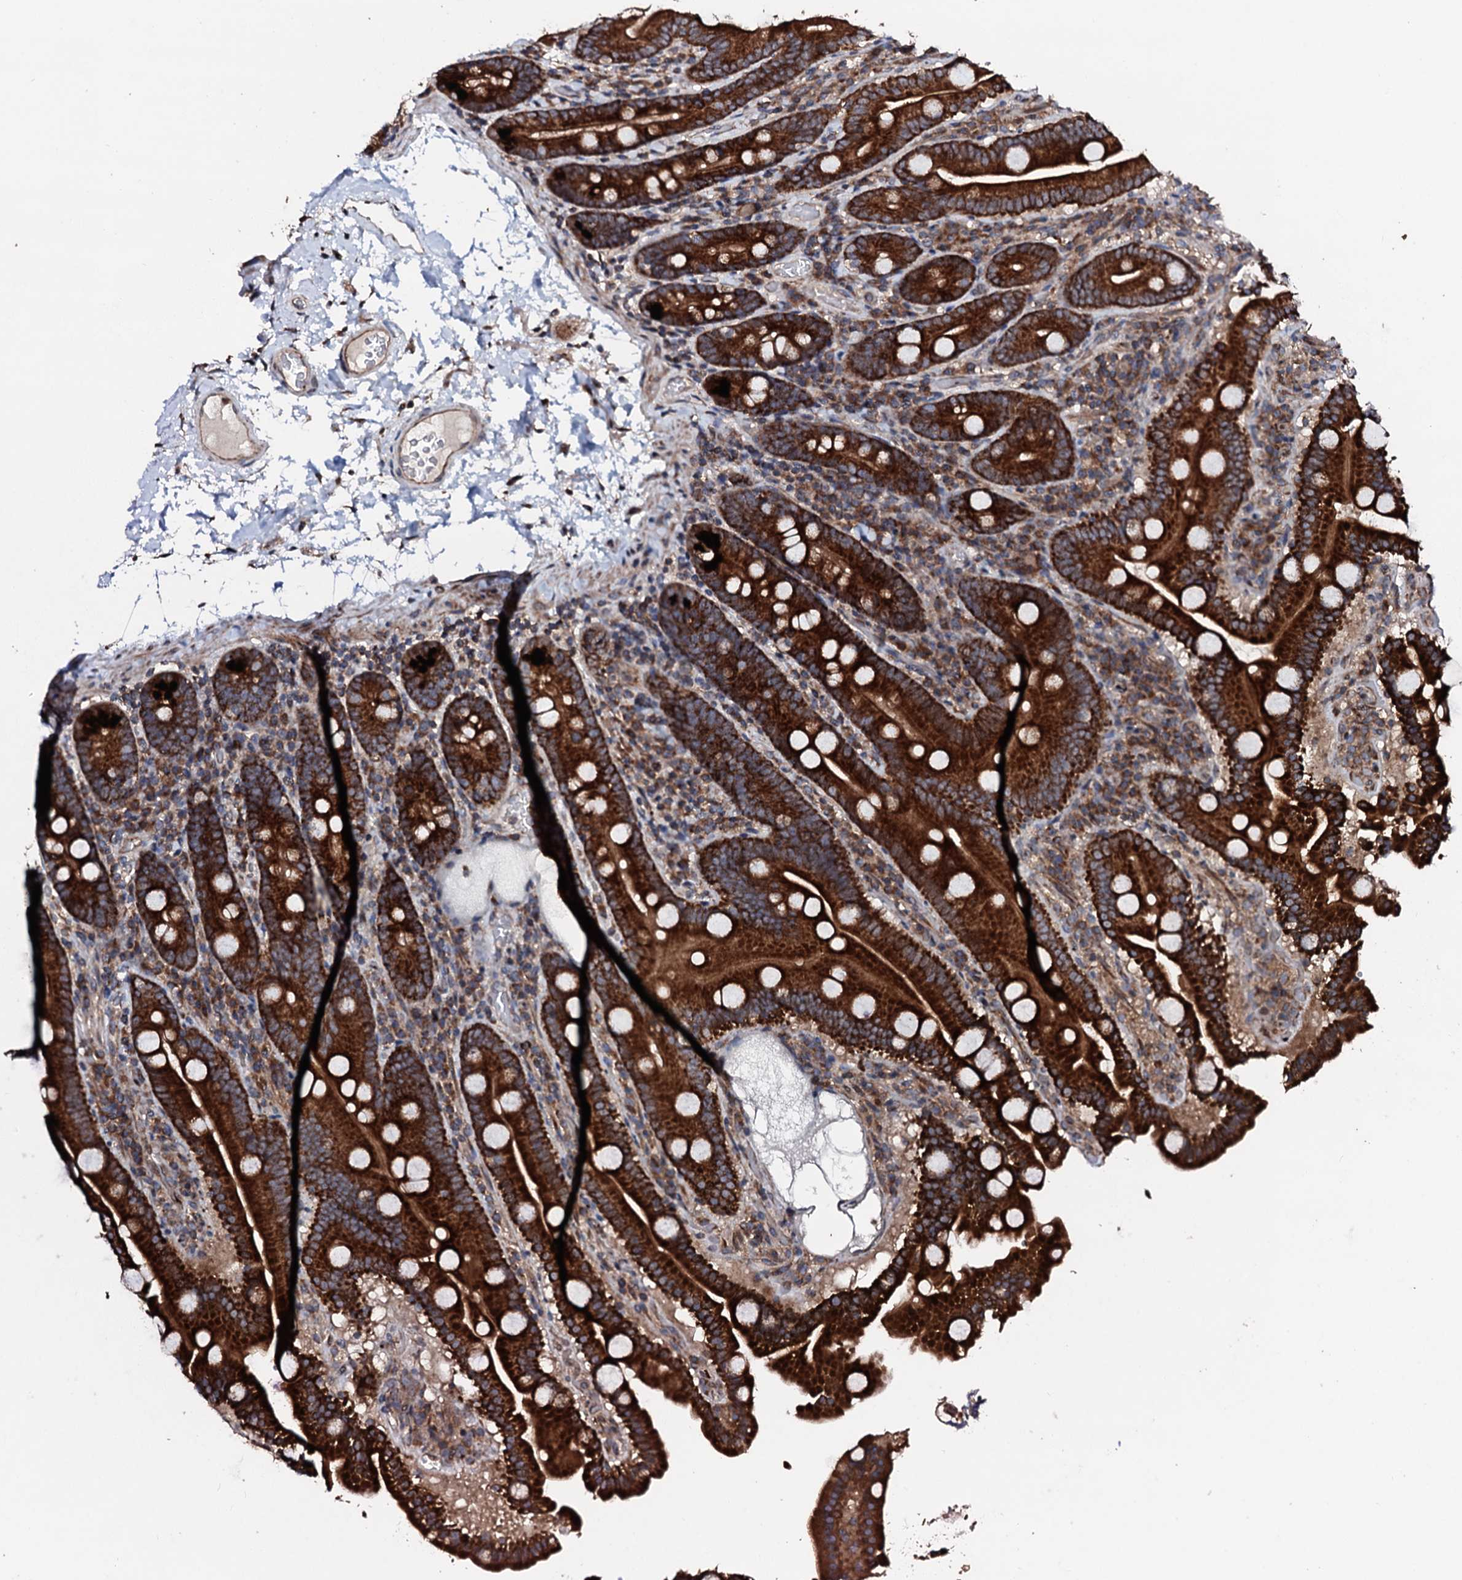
{"staining": {"intensity": "strong", "quantity": ">75%", "location": "cytoplasmic/membranous"}, "tissue": "duodenum", "cell_type": "Glandular cells", "image_type": "normal", "snomed": [{"axis": "morphology", "description": "Normal tissue, NOS"}, {"axis": "topography", "description": "Duodenum"}], "caption": "An IHC micrograph of normal tissue is shown. Protein staining in brown highlights strong cytoplasmic/membranous positivity in duodenum within glandular cells.", "gene": "ENSG00000256591", "patient": {"sex": "male", "age": 55}}